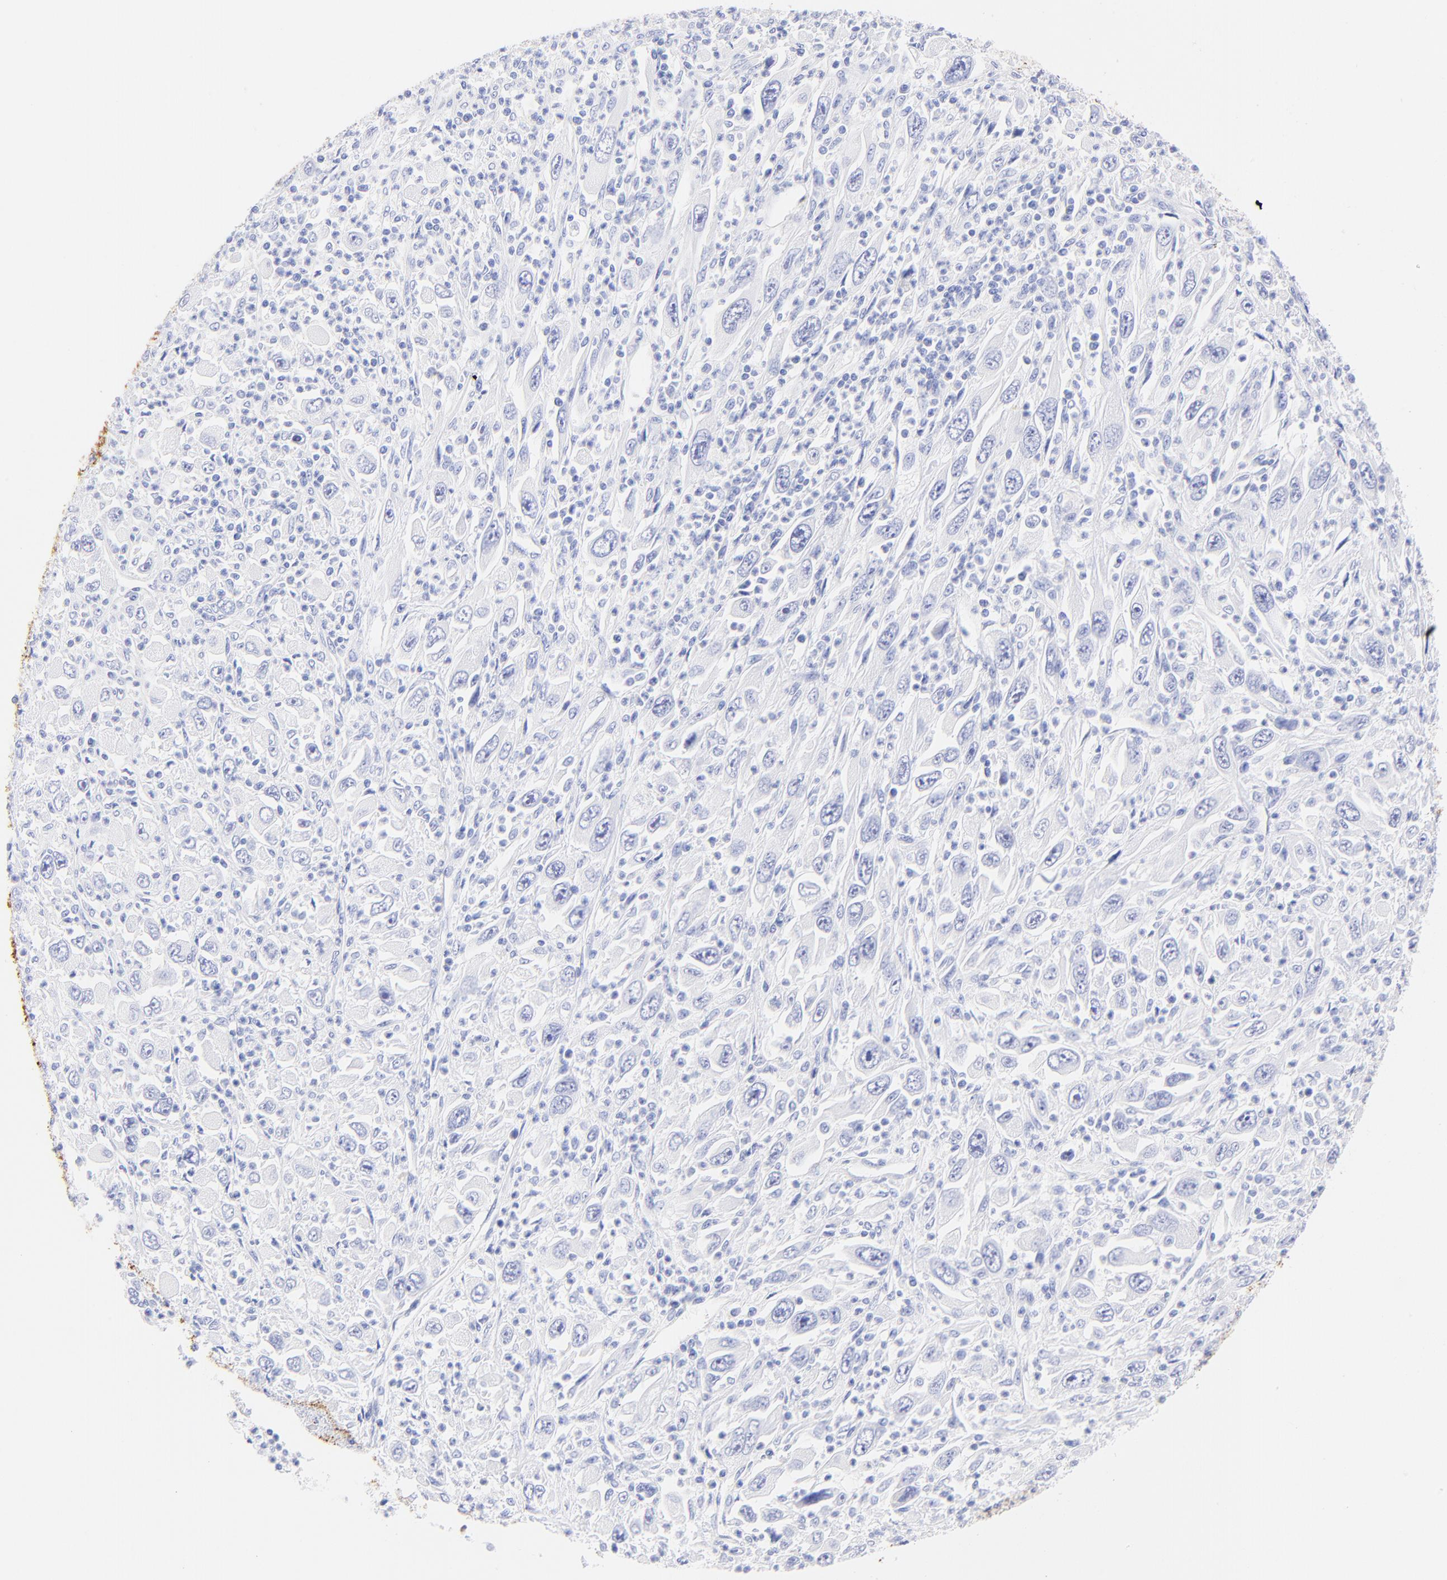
{"staining": {"intensity": "negative", "quantity": "none", "location": "none"}, "tissue": "melanoma", "cell_type": "Tumor cells", "image_type": "cancer", "snomed": [{"axis": "morphology", "description": "Malignant melanoma, Metastatic site"}, {"axis": "topography", "description": "Skin"}], "caption": "Immunohistochemistry (IHC) image of melanoma stained for a protein (brown), which reveals no staining in tumor cells.", "gene": "KRT19", "patient": {"sex": "female", "age": 56}}